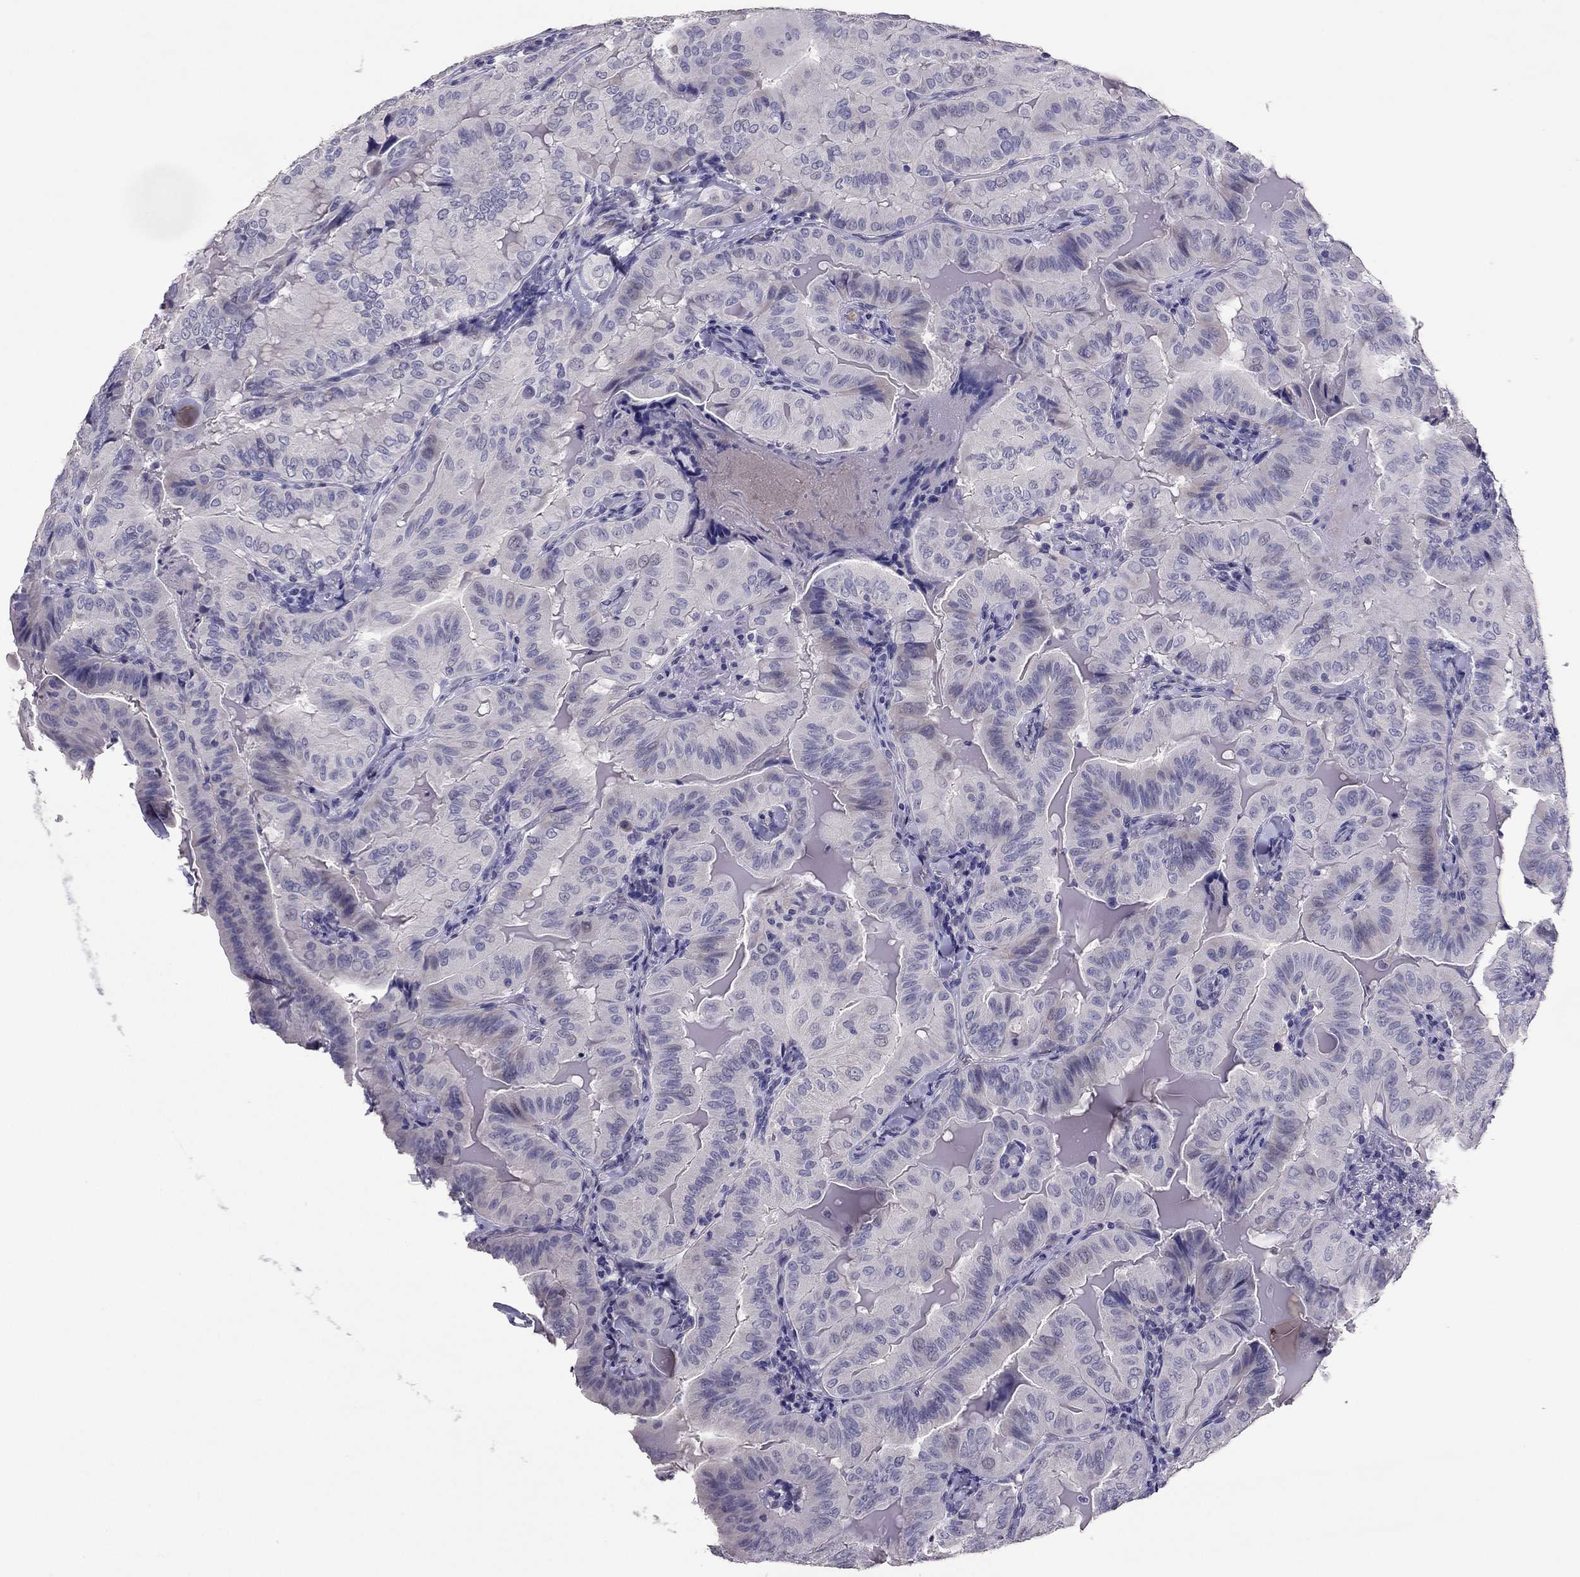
{"staining": {"intensity": "negative", "quantity": "none", "location": "none"}, "tissue": "thyroid cancer", "cell_type": "Tumor cells", "image_type": "cancer", "snomed": [{"axis": "morphology", "description": "Papillary adenocarcinoma, NOS"}, {"axis": "topography", "description": "Thyroid gland"}], "caption": "High magnification brightfield microscopy of papillary adenocarcinoma (thyroid) stained with DAB (brown) and counterstained with hematoxylin (blue): tumor cells show no significant staining.", "gene": "RHO", "patient": {"sex": "female", "age": 68}}